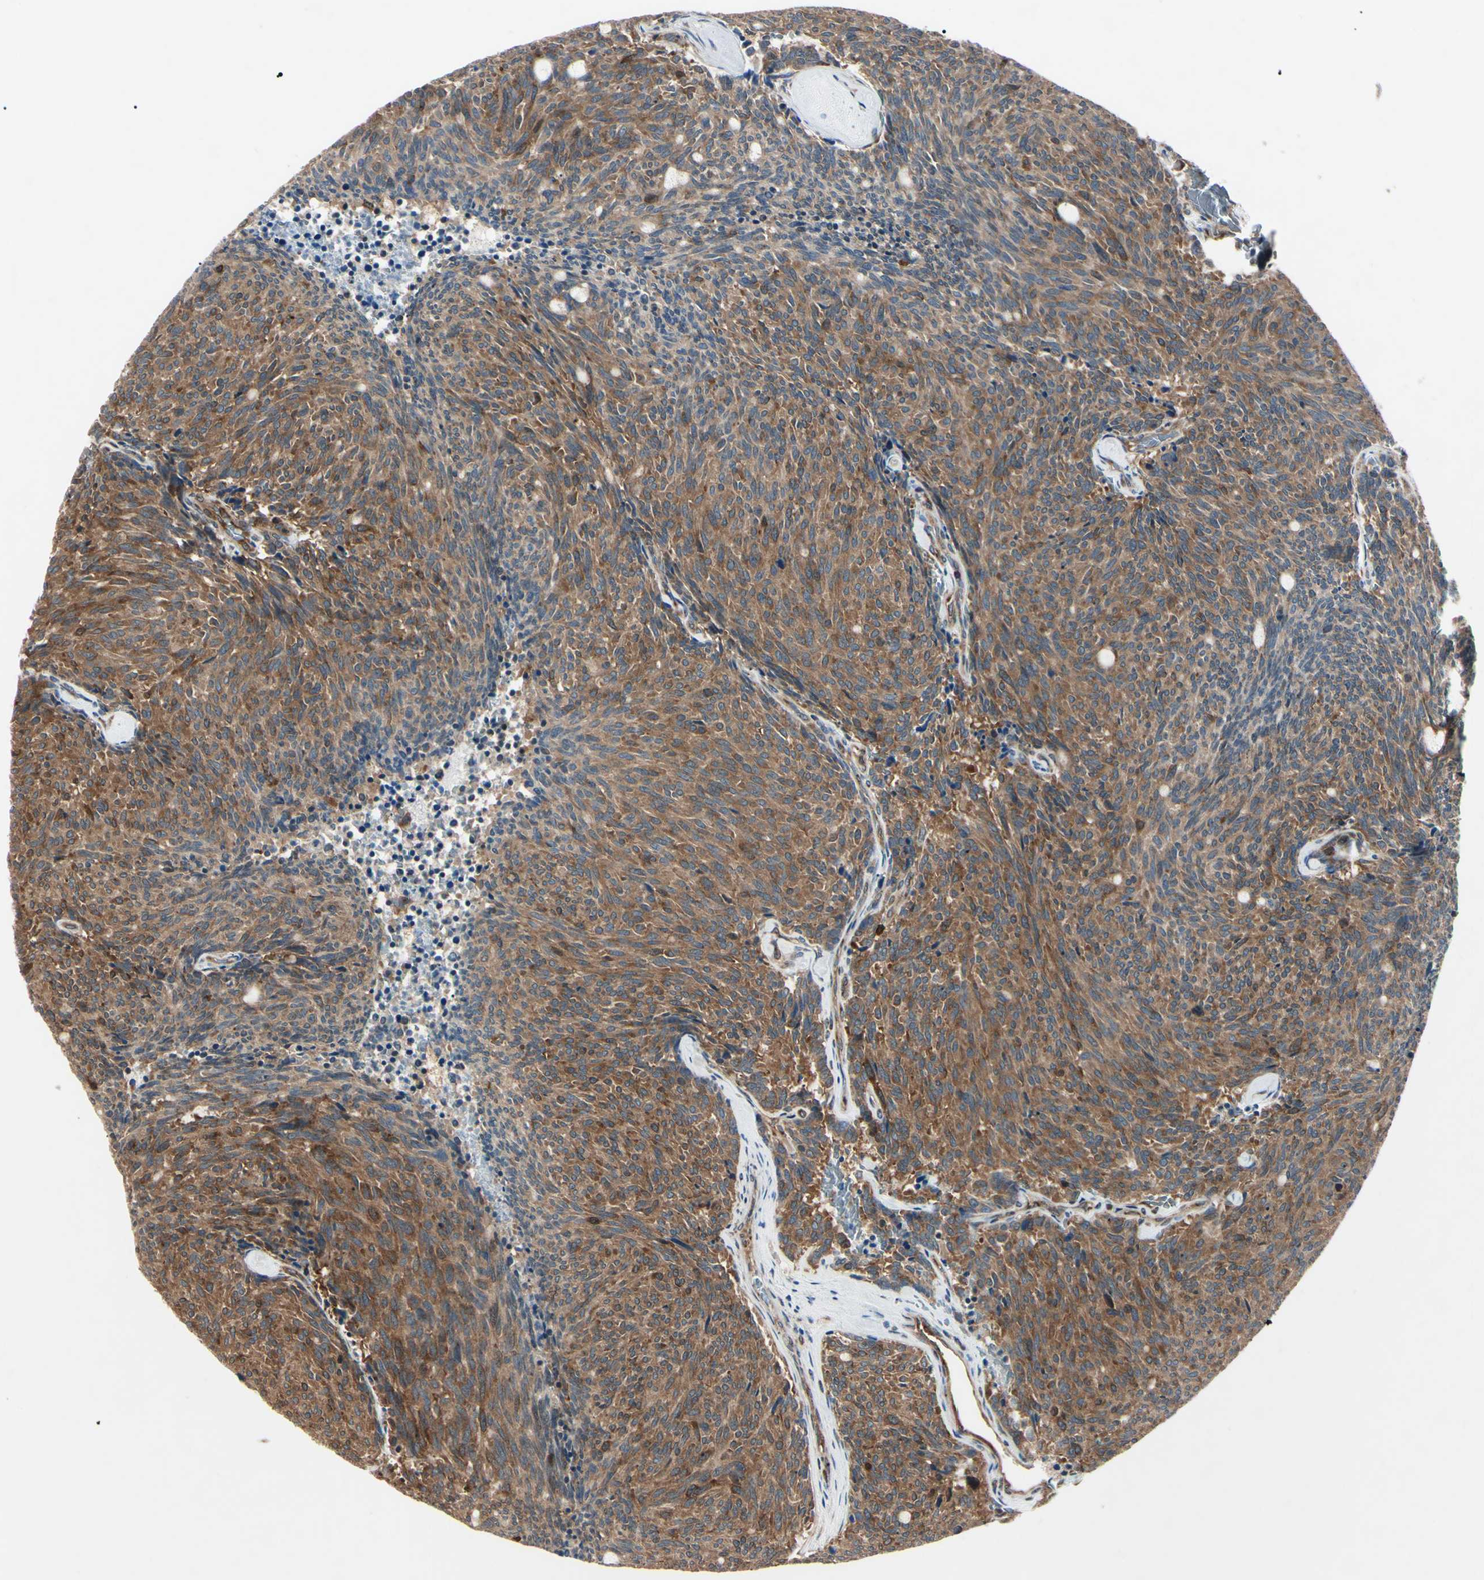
{"staining": {"intensity": "strong", "quantity": "25%-75%", "location": "cytoplasmic/membranous"}, "tissue": "carcinoid", "cell_type": "Tumor cells", "image_type": "cancer", "snomed": [{"axis": "morphology", "description": "Carcinoid, malignant, NOS"}, {"axis": "topography", "description": "Pancreas"}], "caption": "Immunohistochemical staining of carcinoid exhibits high levels of strong cytoplasmic/membranous protein expression in approximately 25%-75% of tumor cells. (DAB IHC, brown staining for protein, blue staining for nuclei).", "gene": "MAPRE1", "patient": {"sex": "female", "age": 54}}